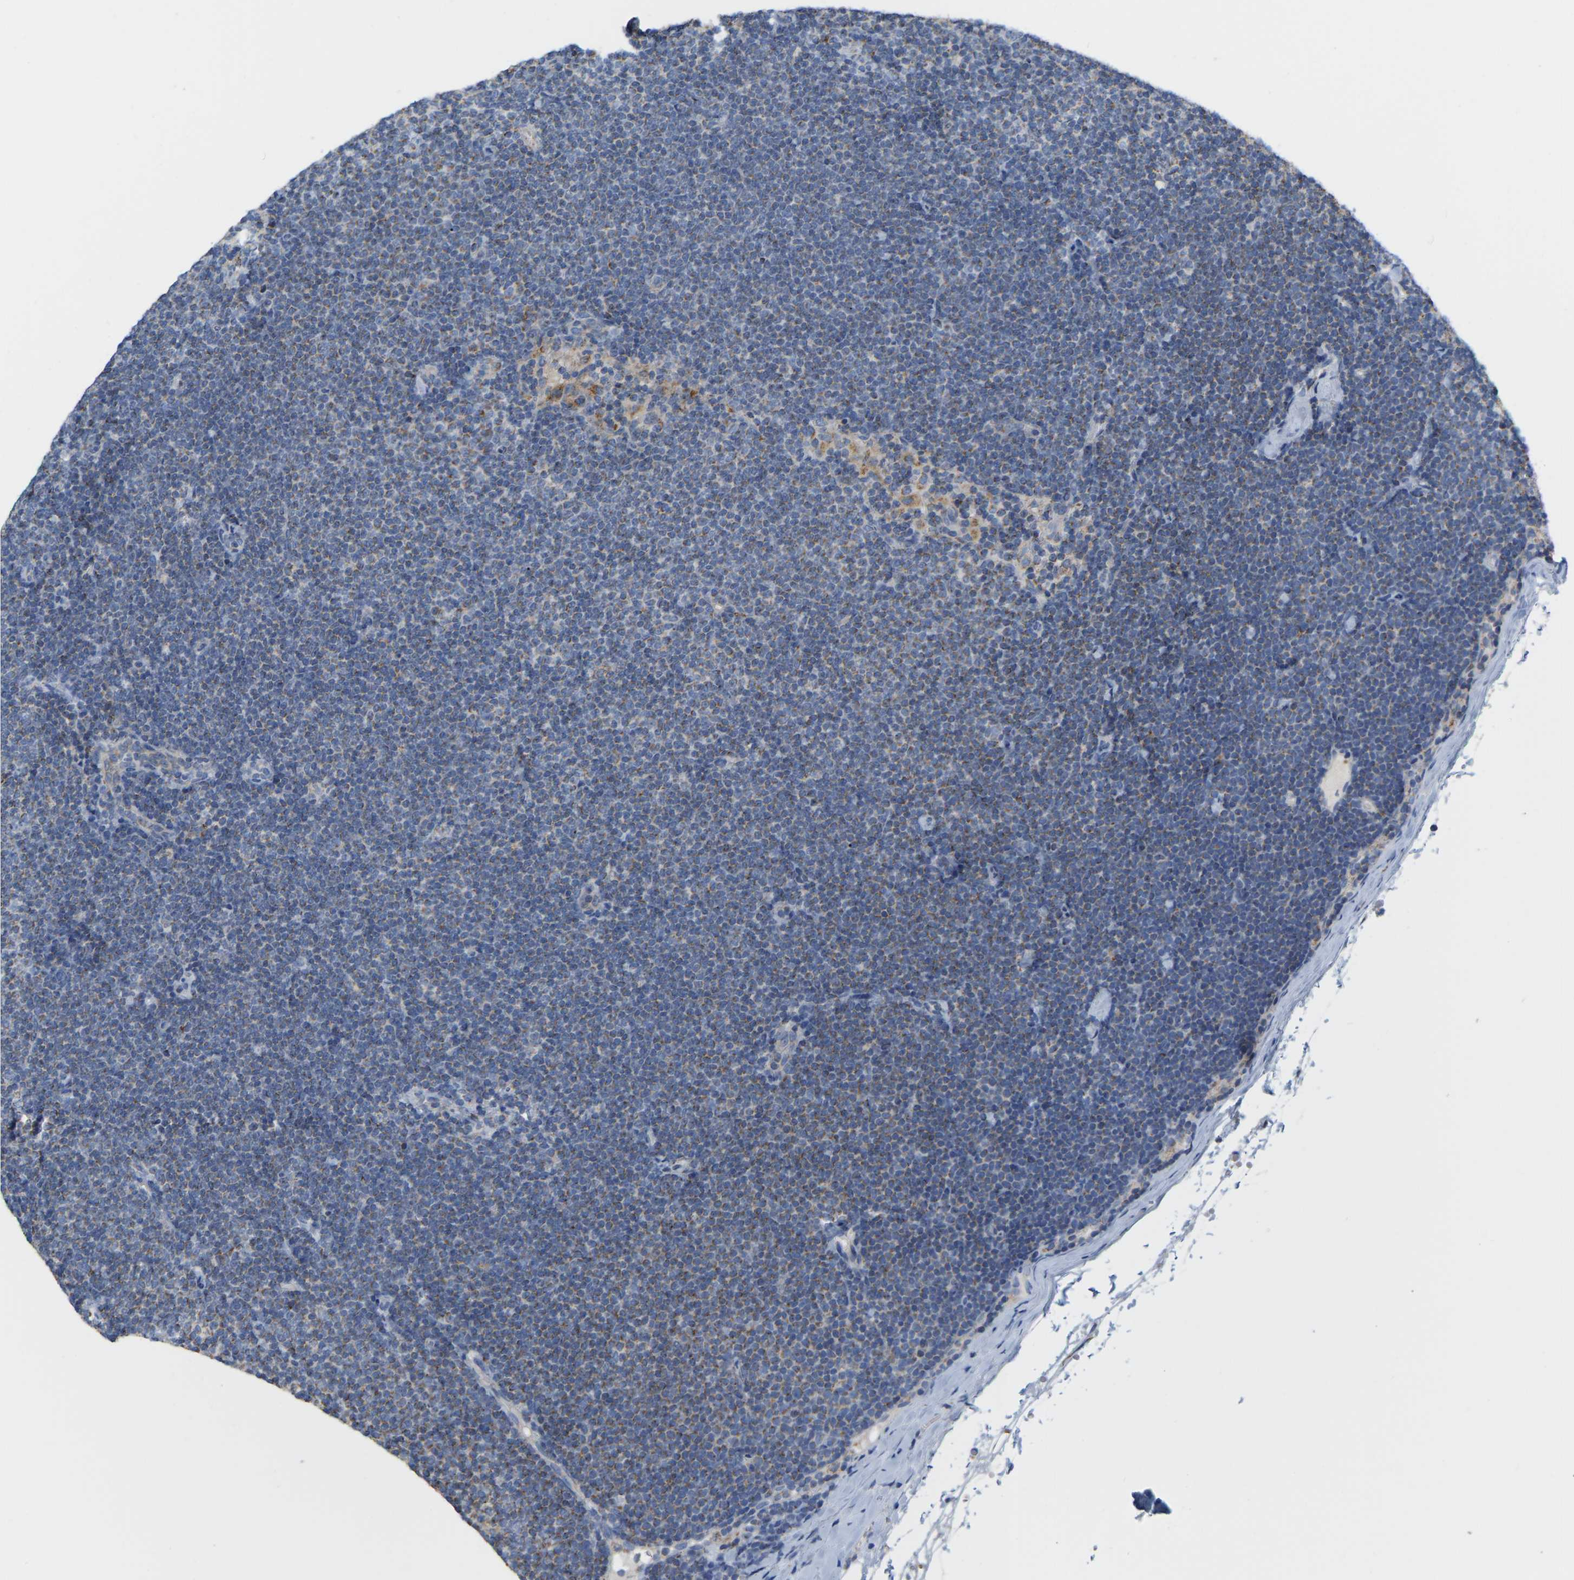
{"staining": {"intensity": "weak", "quantity": "25%-75%", "location": "cytoplasmic/membranous"}, "tissue": "lymphoma", "cell_type": "Tumor cells", "image_type": "cancer", "snomed": [{"axis": "morphology", "description": "Malignant lymphoma, non-Hodgkin's type, Low grade"}, {"axis": "topography", "description": "Lymph node"}], "caption": "Human low-grade malignant lymphoma, non-Hodgkin's type stained with a brown dye shows weak cytoplasmic/membranous positive expression in about 25%-75% of tumor cells.", "gene": "CBLB", "patient": {"sex": "female", "age": 53}}